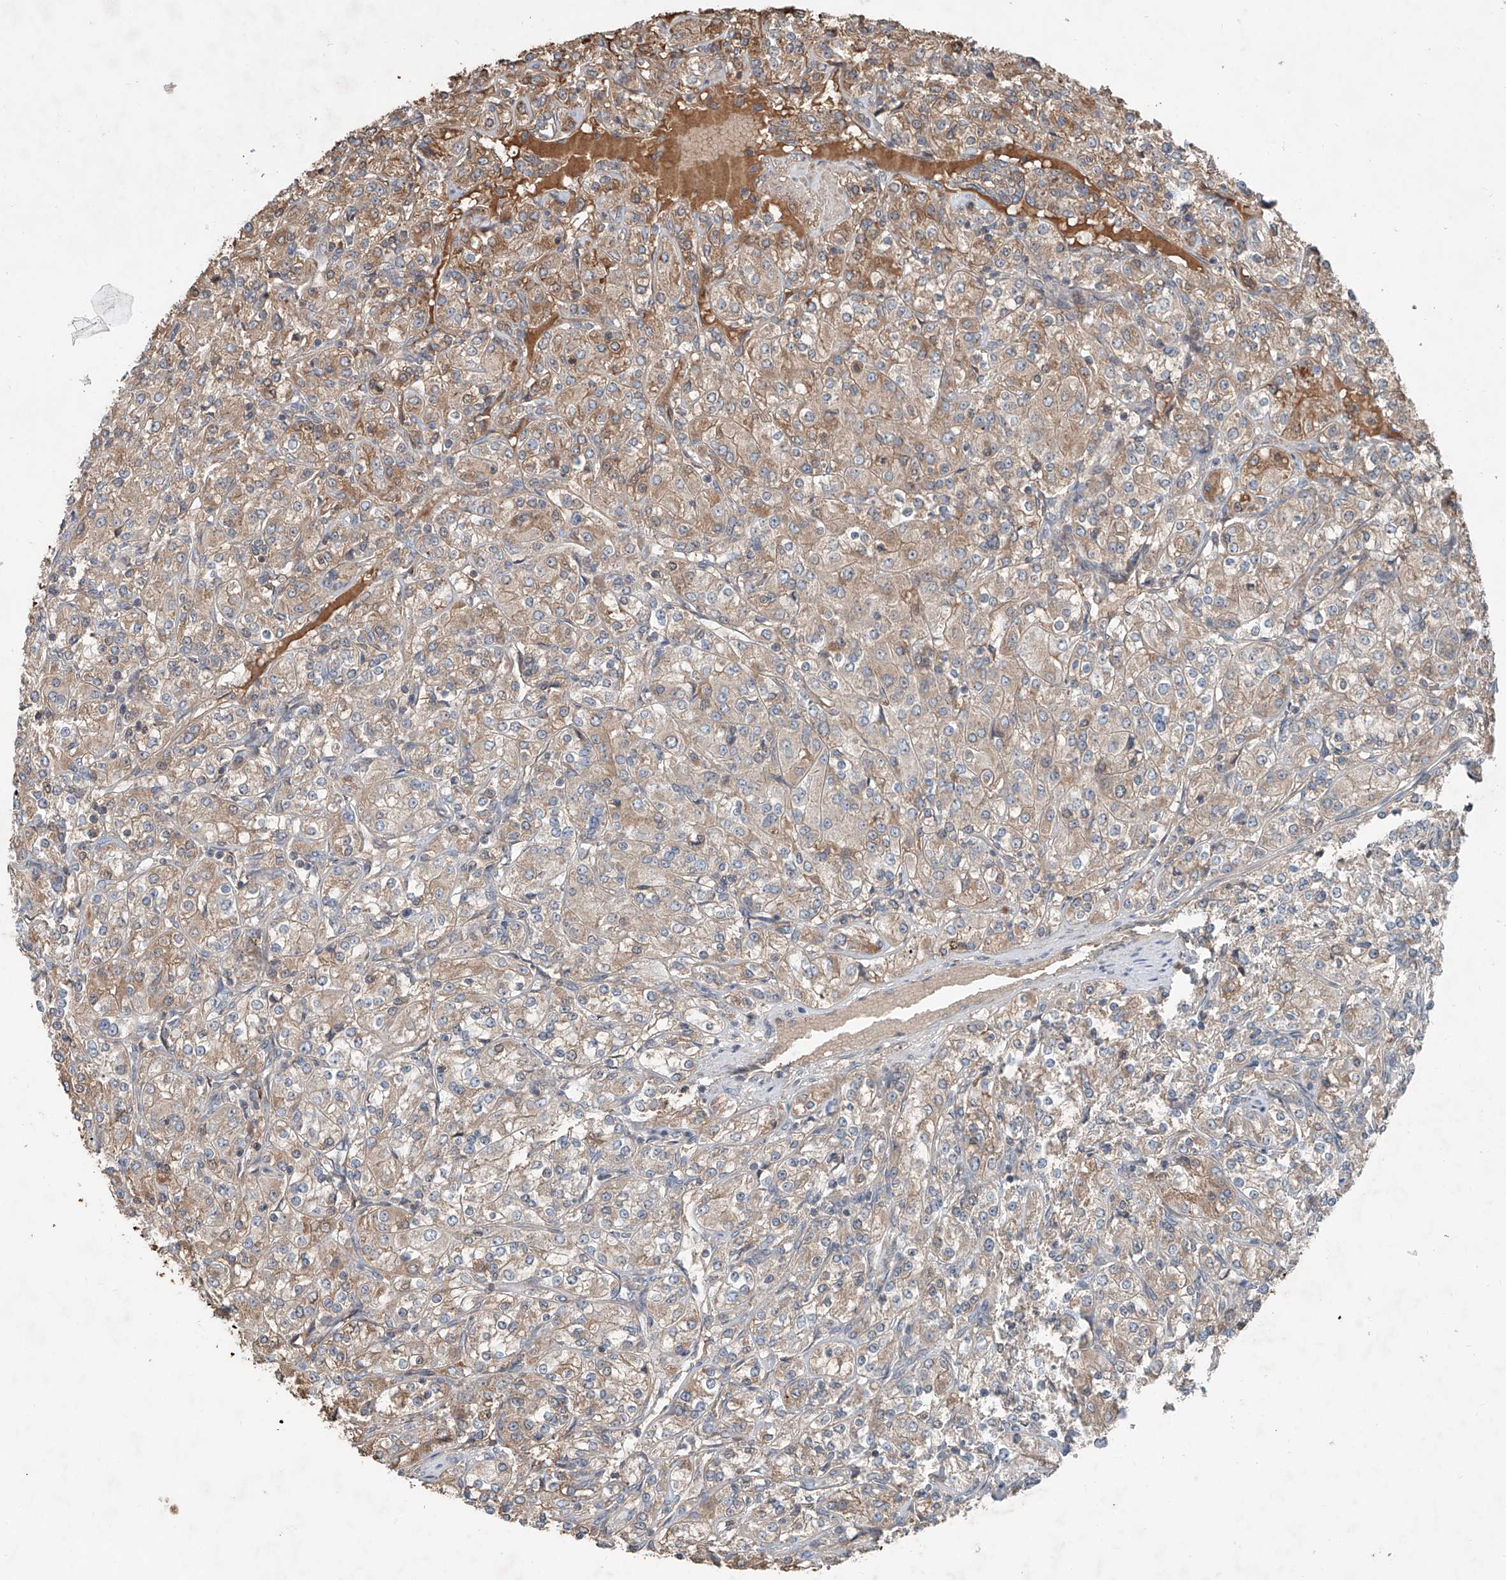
{"staining": {"intensity": "weak", "quantity": ">75%", "location": "cytoplasmic/membranous"}, "tissue": "renal cancer", "cell_type": "Tumor cells", "image_type": "cancer", "snomed": [{"axis": "morphology", "description": "Adenocarcinoma, NOS"}, {"axis": "topography", "description": "Kidney"}], "caption": "A brown stain shows weak cytoplasmic/membranous staining of a protein in renal cancer tumor cells.", "gene": "ADAM23", "patient": {"sex": "male", "age": 77}}